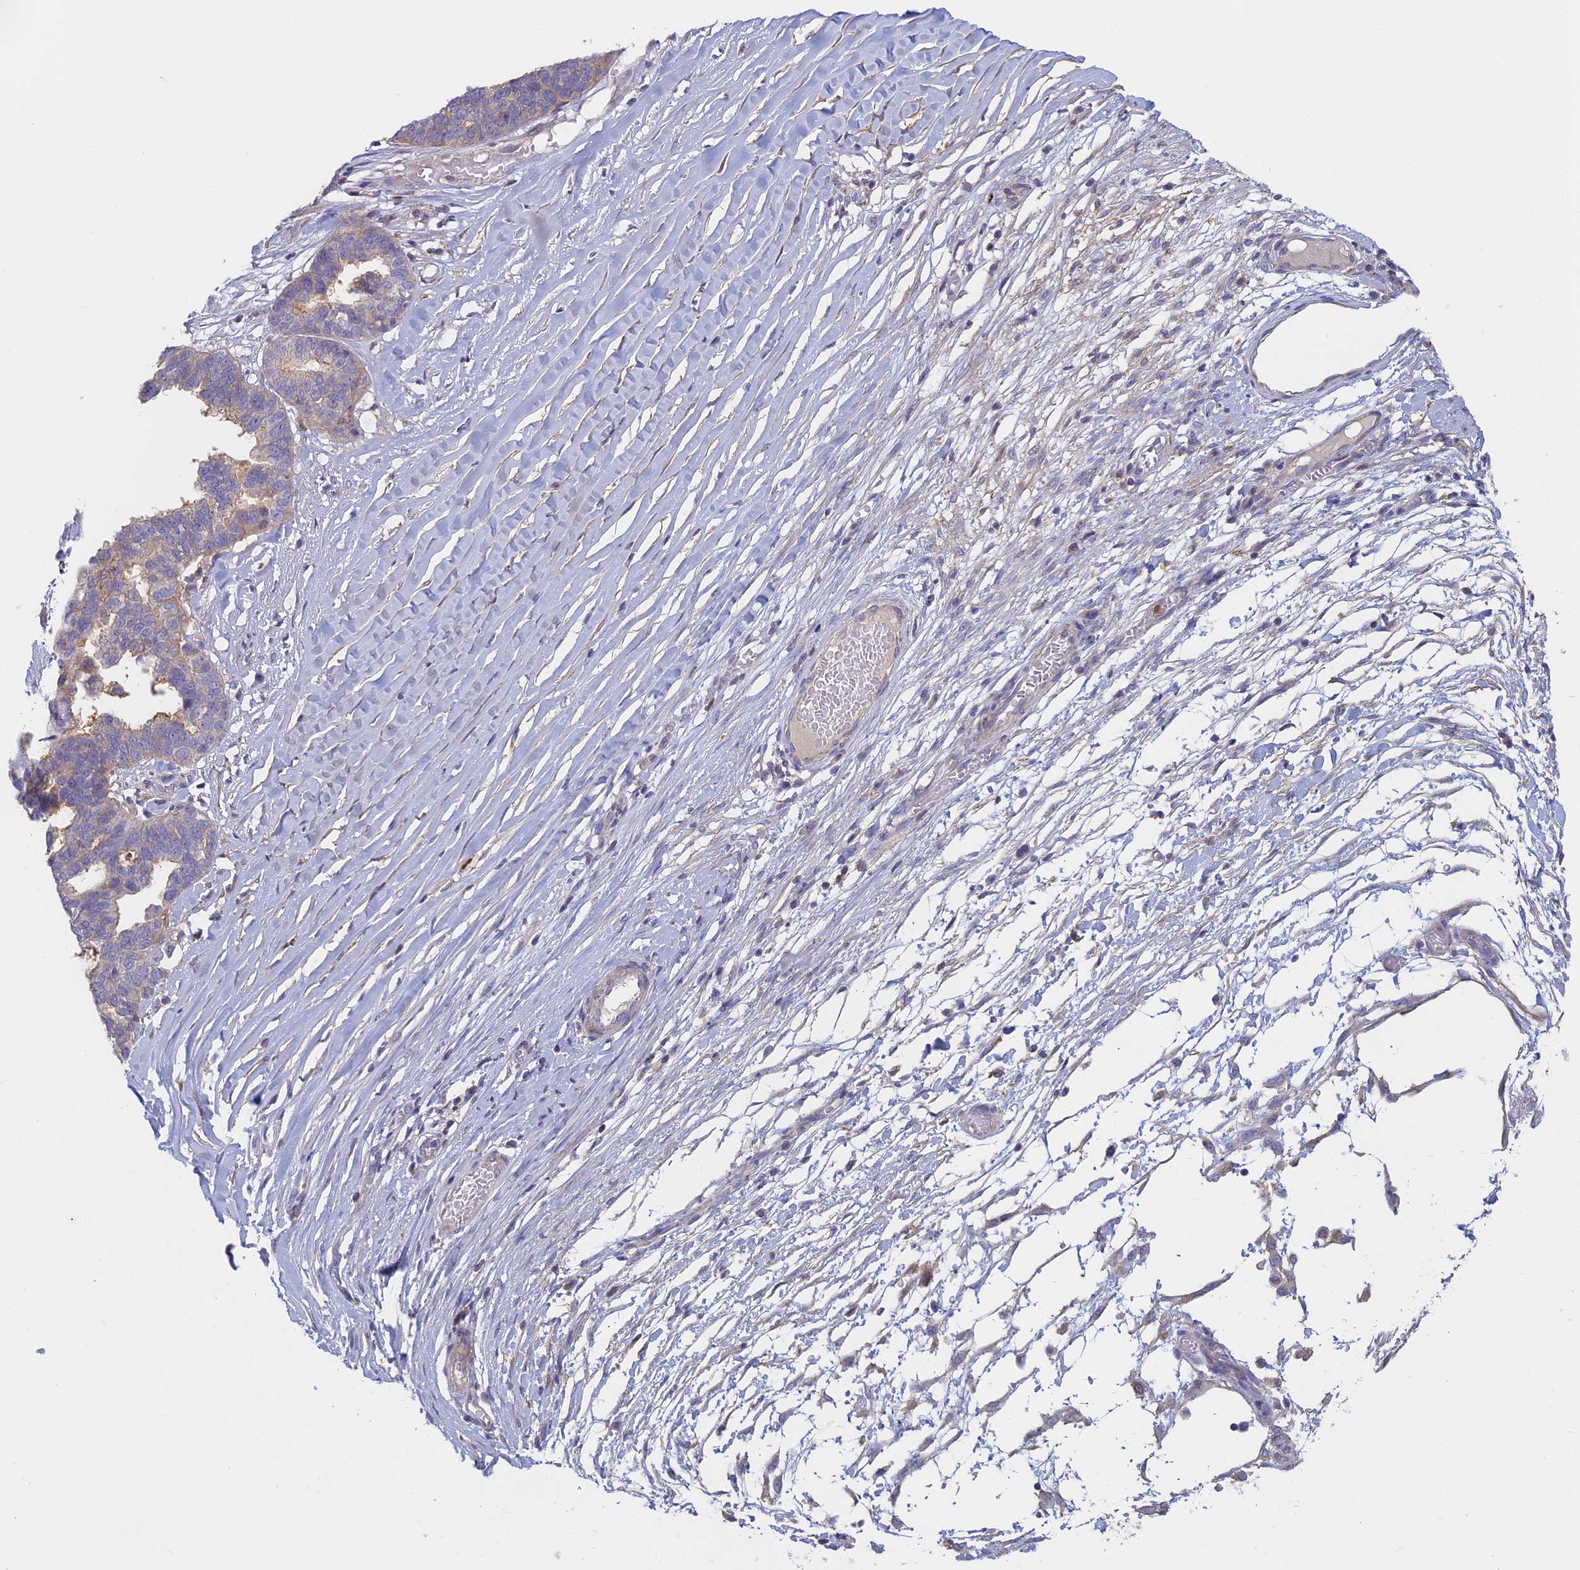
{"staining": {"intensity": "weak", "quantity": "25%-75%", "location": "cytoplasmic/membranous"}, "tissue": "ovarian cancer", "cell_type": "Tumor cells", "image_type": "cancer", "snomed": [{"axis": "morphology", "description": "Cystadenocarcinoma, serous, NOS"}, {"axis": "topography", "description": "Ovary"}], "caption": "Immunohistochemical staining of human ovarian cancer exhibits low levels of weak cytoplasmic/membranous protein staining in approximately 25%-75% of tumor cells.", "gene": "IFTAP", "patient": {"sex": "female", "age": 59}}